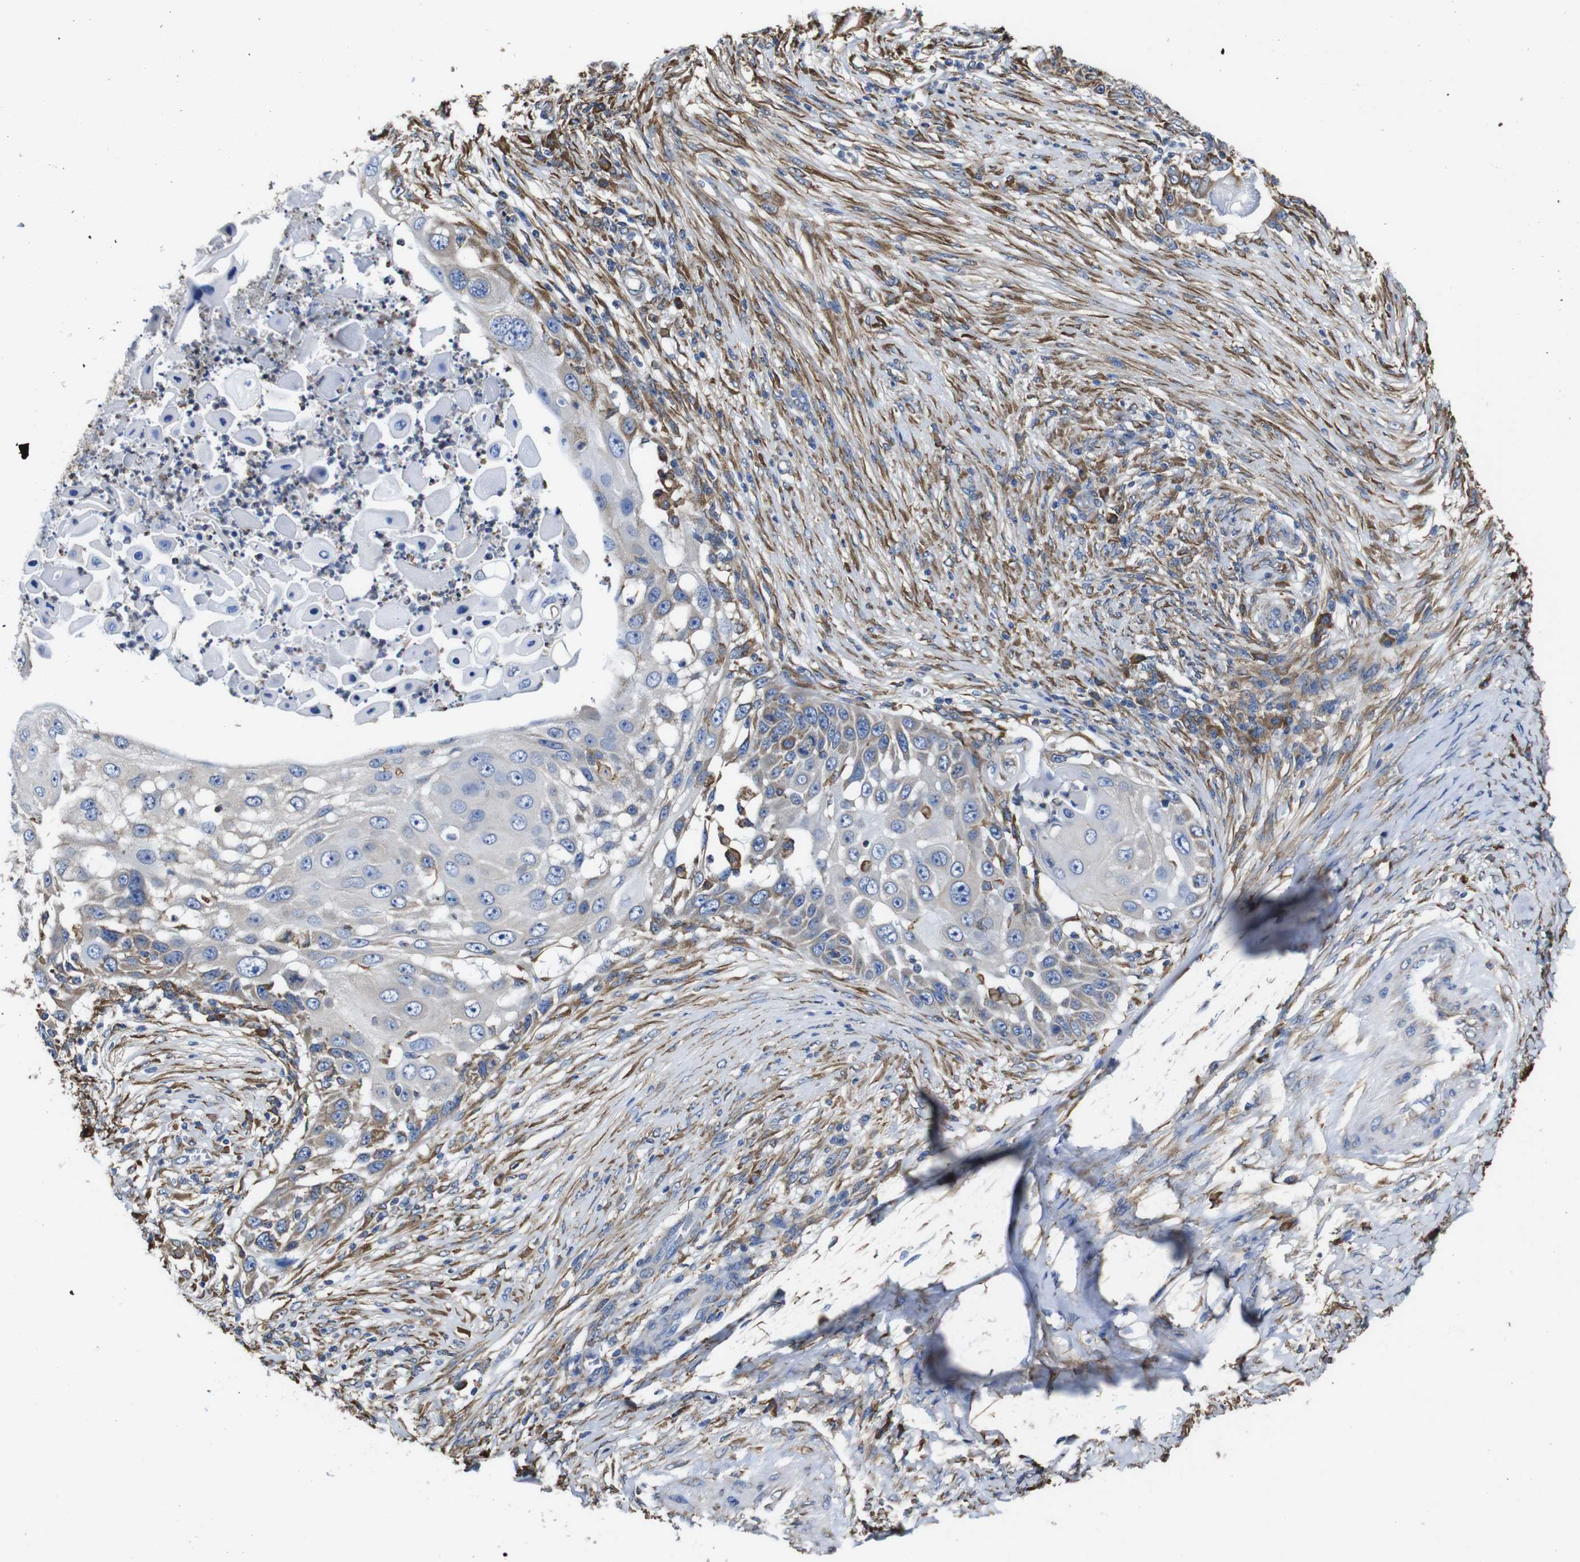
{"staining": {"intensity": "weak", "quantity": "<25%", "location": "cytoplasmic/membranous"}, "tissue": "skin cancer", "cell_type": "Tumor cells", "image_type": "cancer", "snomed": [{"axis": "morphology", "description": "Squamous cell carcinoma, NOS"}, {"axis": "topography", "description": "Skin"}], "caption": "Tumor cells are negative for protein expression in human squamous cell carcinoma (skin).", "gene": "PPIB", "patient": {"sex": "female", "age": 44}}